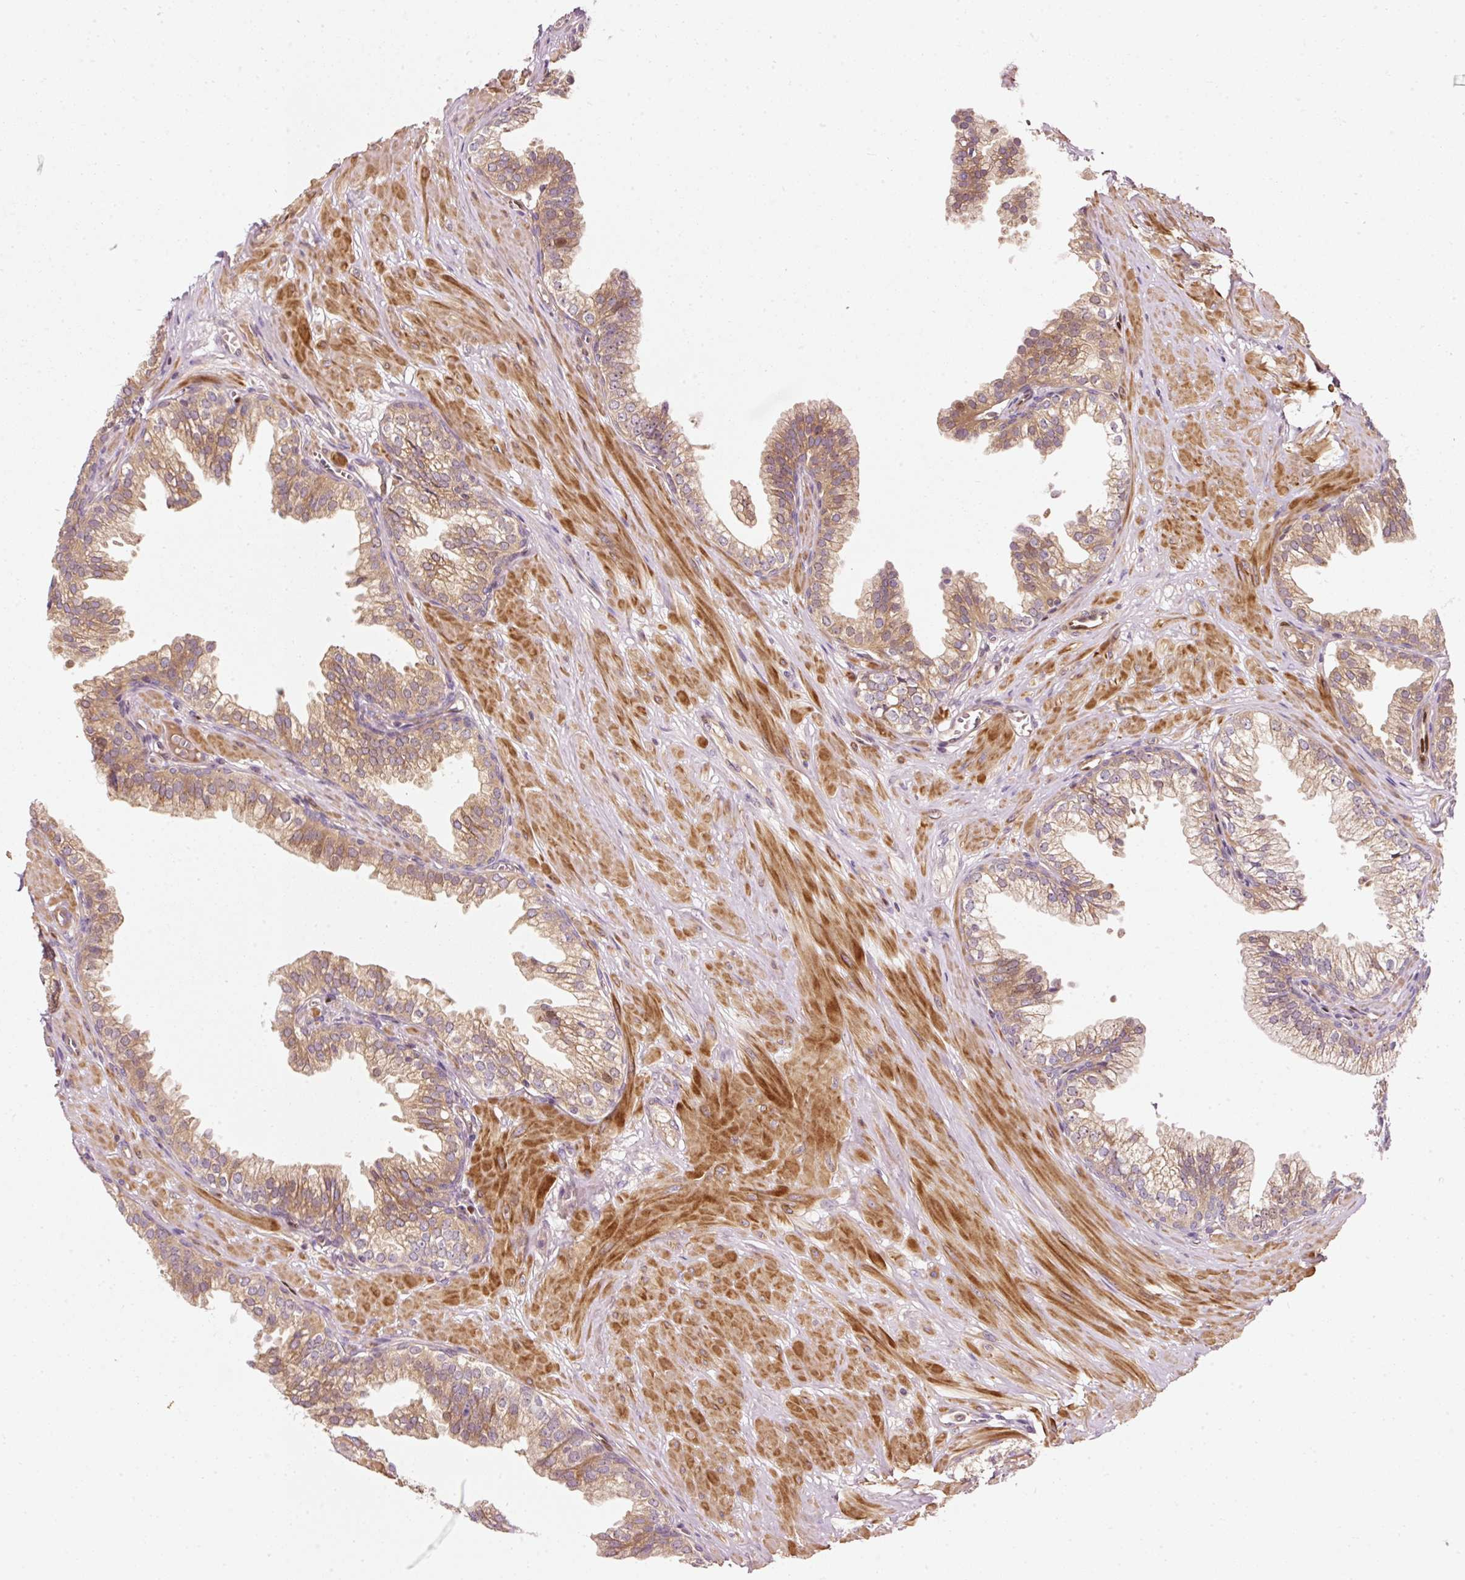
{"staining": {"intensity": "moderate", "quantity": ">75%", "location": "cytoplasmic/membranous"}, "tissue": "prostate", "cell_type": "Glandular cells", "image_type": "normal", "snomed": [{"axis": "morphology", "description": "Normal tissue, NOS"}, {"axis": "topography", "description": "Prostate"}, {"axis": "topography", "description": "Peripheral nerve tissue"}], "caption": "High-power microscopy captured an immunohistochemistry (IHC) photomicrograph of unremarkable prostate, revealing moderate cytoplasmic/membranous staining in approximately >75% of glandular cells.", "gene": "NAPA", "patient": {"sex": "male", "age": 55}}